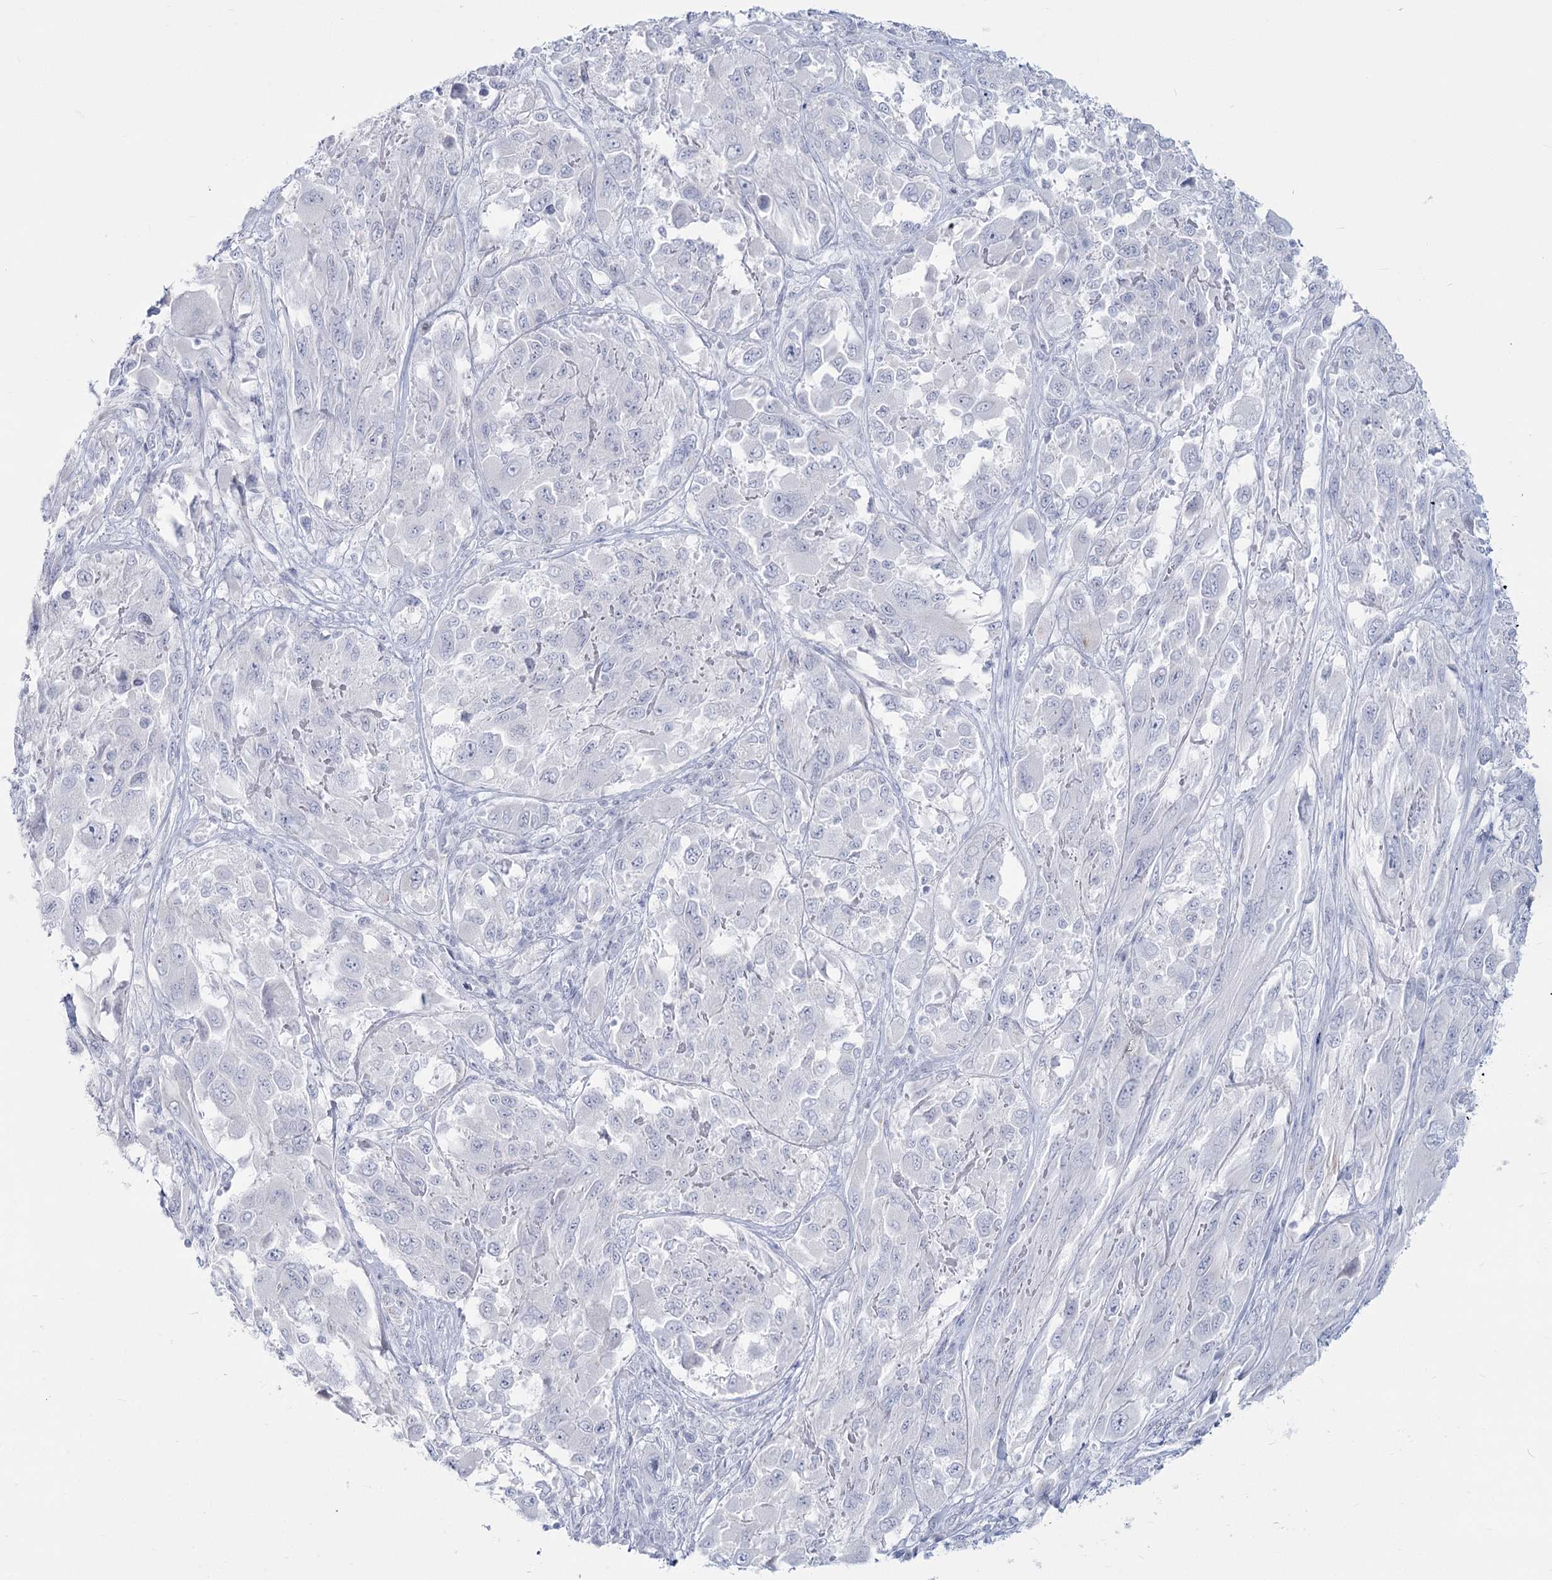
{"staining": {"intensity": "negative", "quantity": "none", "location": "none"}, "tissue": "melanoma", "cell_type": "Tumor cells", "image_type": "cancer", "snomed": [{"axis": "morphology", "description": "Malignant melanoma, NOS"}, {"axis": "topography", "description": "Skin"}], "caption": "This image is of malignant melanoma stained with IHC to label a protein in brown with the nuclei are counter-stained blue. There is no positivity in tumor cells.", "gene": "SLC6A19", "patient": {"sex": "female", "age": 91}}